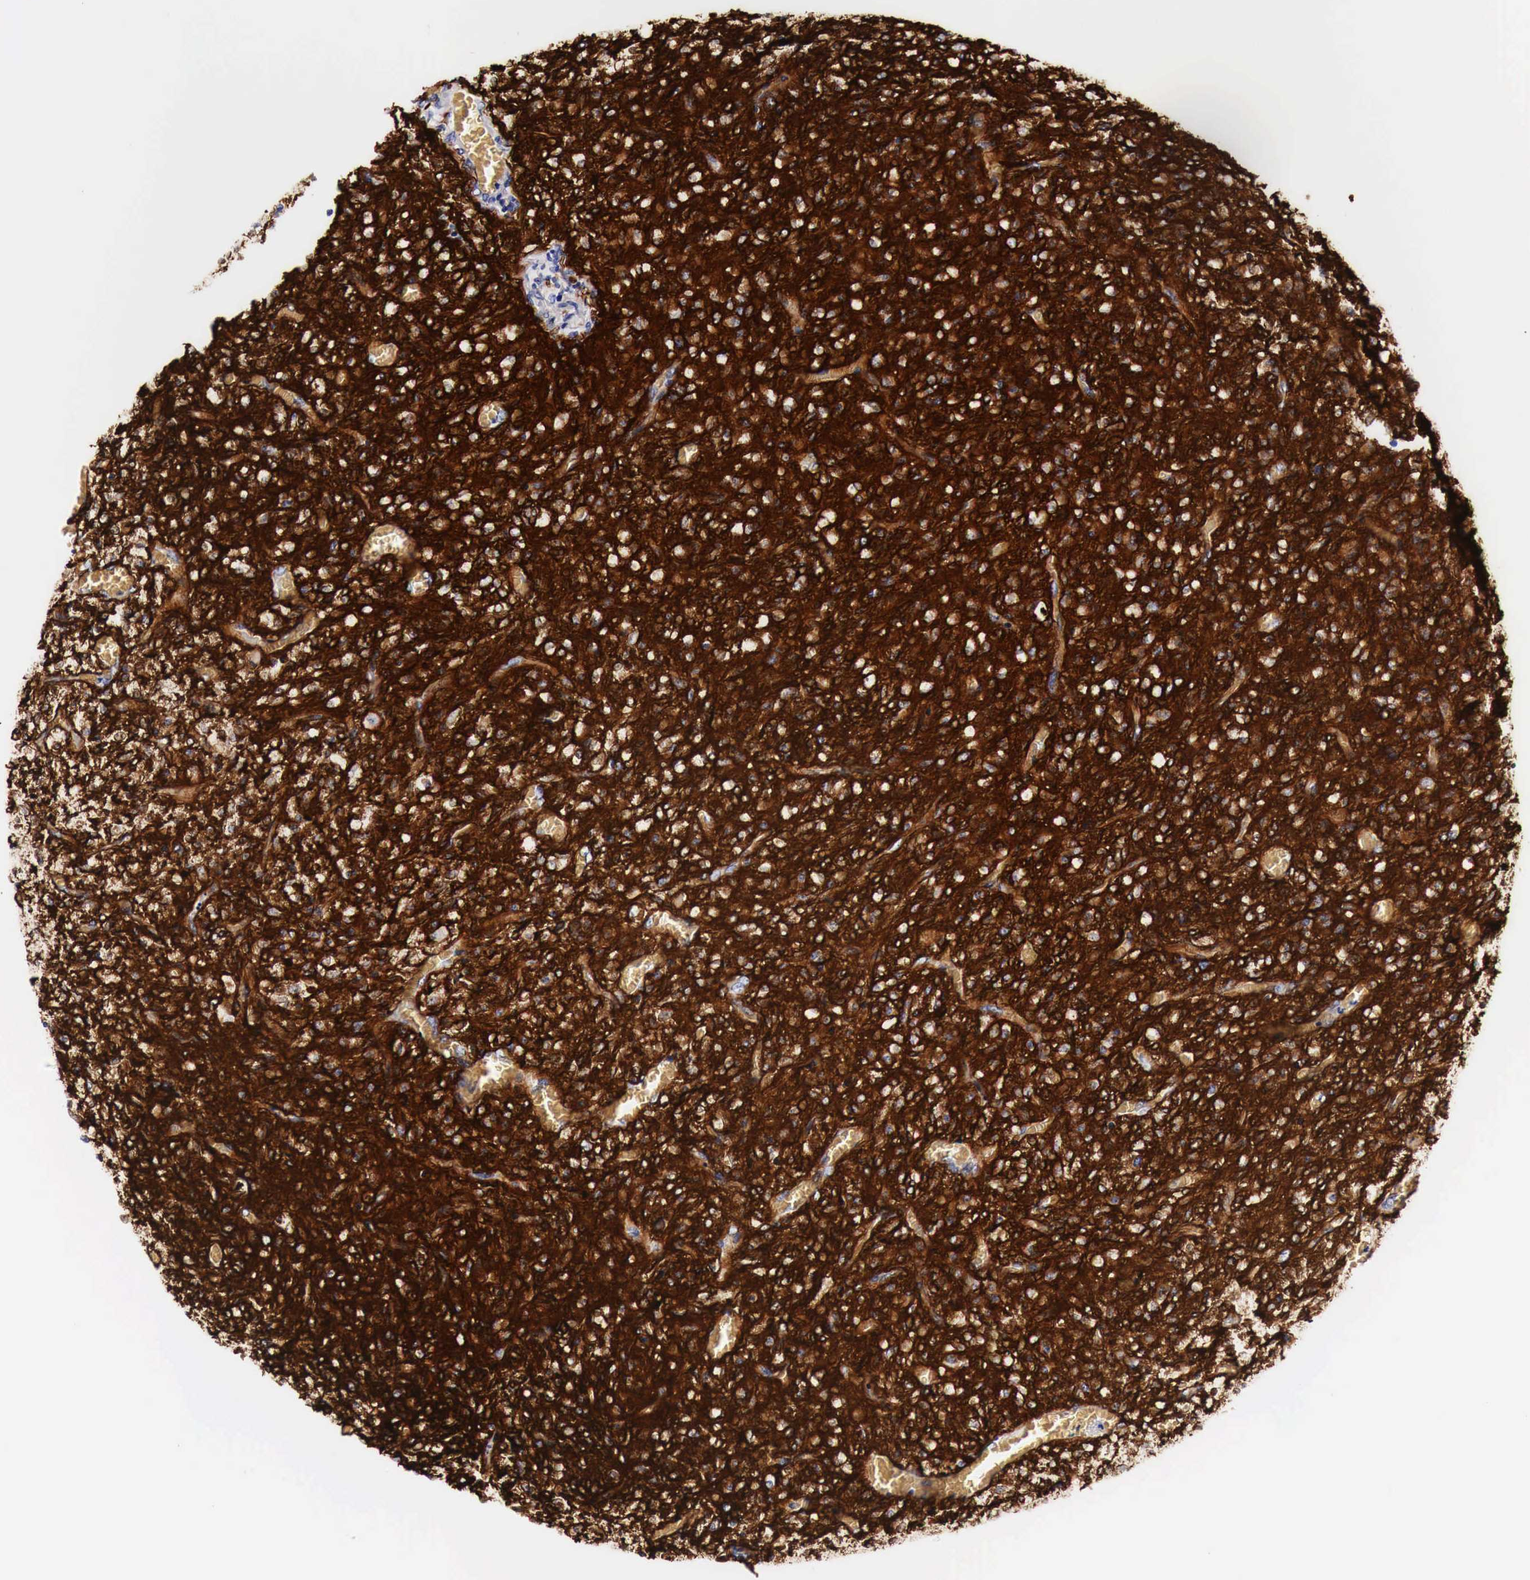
{"staining": {"intensity": "strong", "quantity": ">75%", "location": "cytoplasmic/membranous"}, "tissue": "glioma", "cell_type": "Tumor cells", "image_type": "cancer", "snomed": [{"axis": "morphology", "description": "Glioma, malignant, High grade"}, {"axis": "topography", "description": "Brain"}], "caption": "This is a photomicrograph of IHC staining of glioma, which shows strong positivity in the cytoplasmic/membranous of tumor cells.", "gene": "EGFR", "patient": {"sex": "male", "age": 56}}